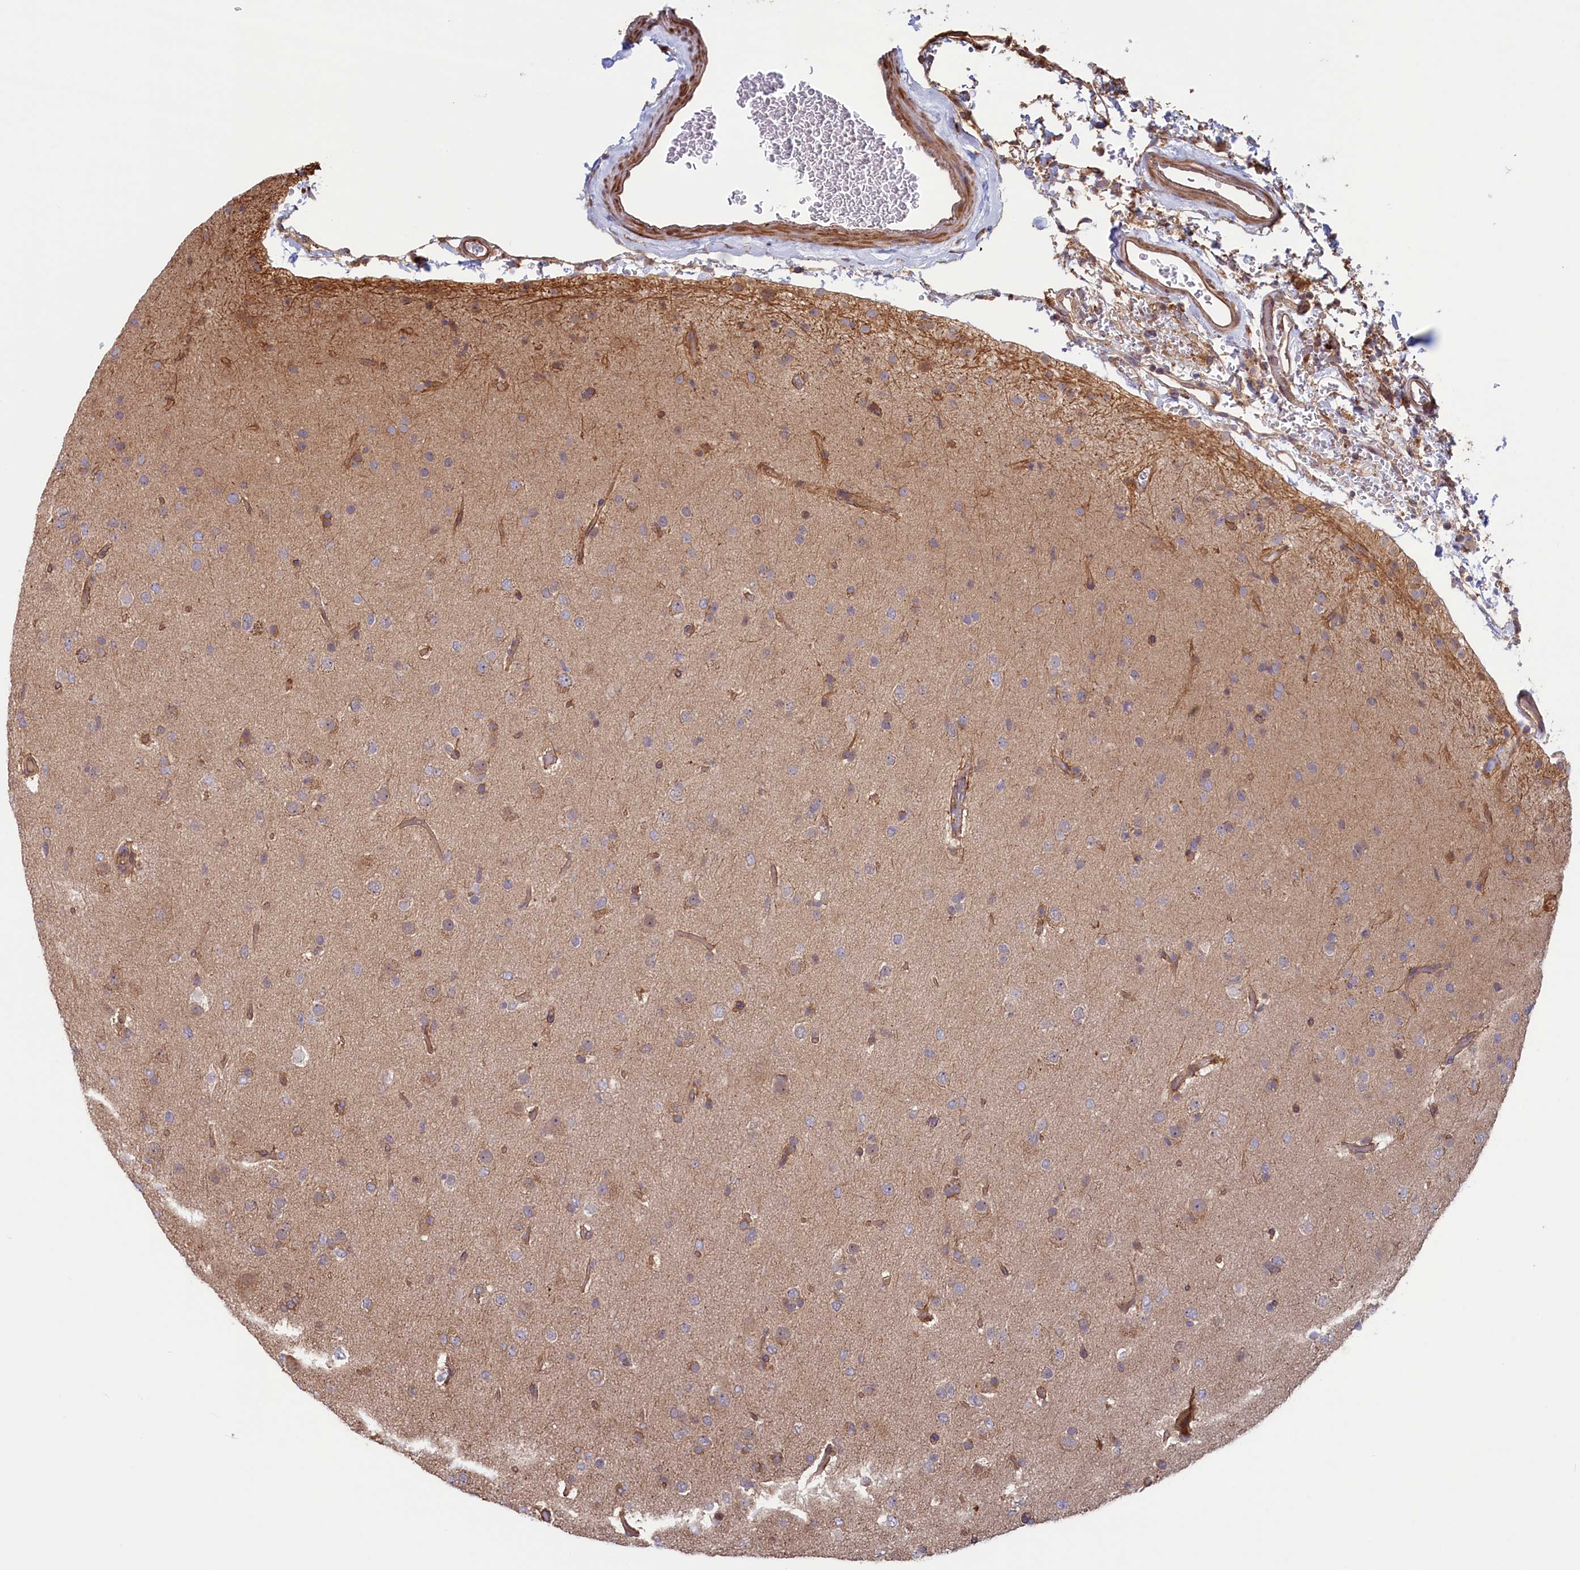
{"staining": {"intensity": "weak", "quantity": "<25%", "location": "cytoplasmic/membranous"}, "tissue": "glioma", "cell_type": "Tumor cells", "image_type": "cancer", "snomed": [{"axis": "morphology", "description": "Glioma, malignant, Low grade"}, {"axis": "topography", "description": "Brain"}], "caption": "Immunohistochemical staining of glioma reveals no significant positivity in tumor cells.", "gene": "RILPL1", "patient": {"sex": "male", "age": 65}}